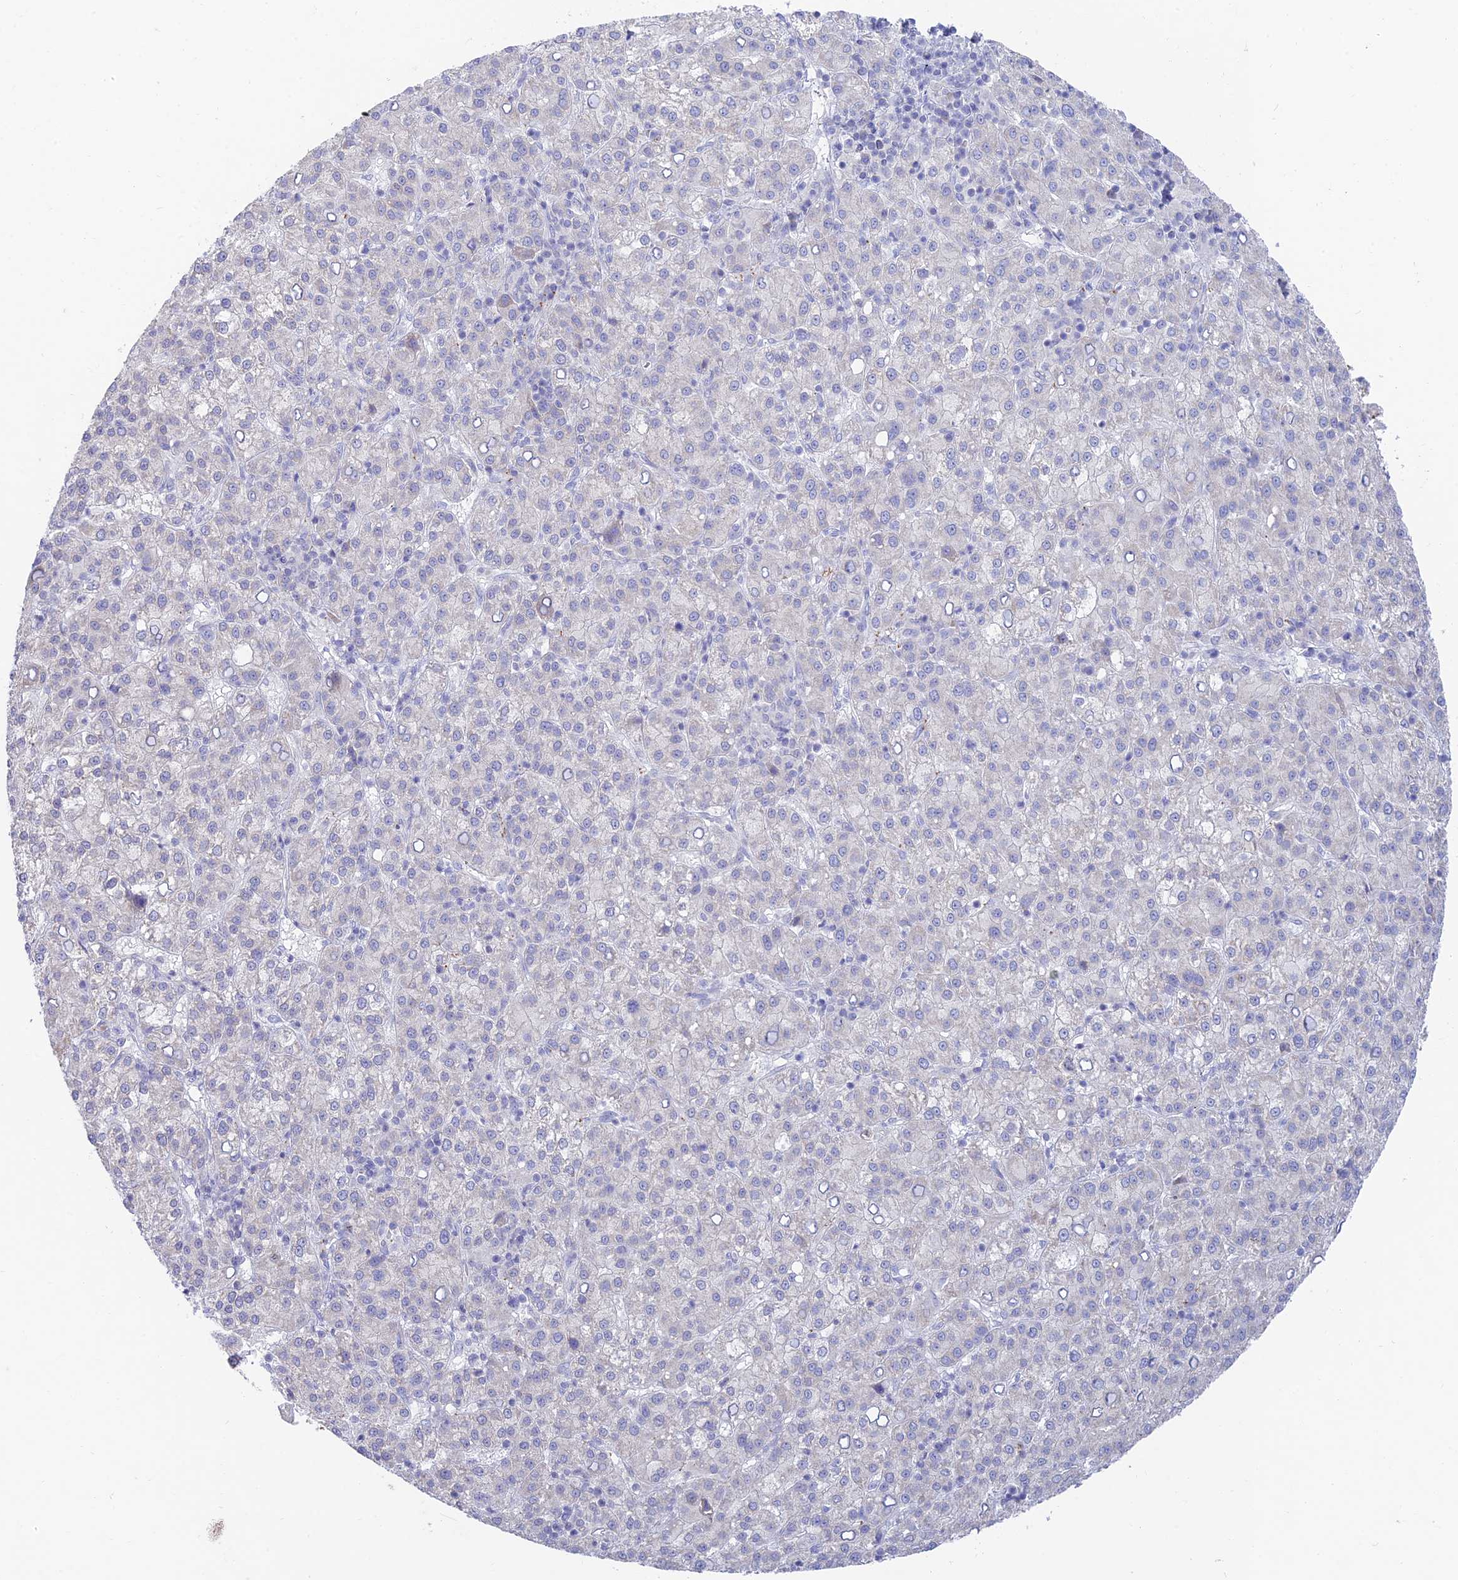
{"staining": {"intensity": "negative", "quantity": "none", "location": "none"}, "tissue": "liver cancer", "cell_type": "Tumor cells", "image_type": "cancer", "snomed": [{"axis": "morphology", "description": "Carcinoma, Hepatocellular, NOS"}, {"axis": "topography", "description": "Liver"}], "caption": "The histopathology image displays no staining of tumor cells in hepatocellular carcinoma (liver).", "gene": "TMEM40", "patient": {"sex": "female", "age": 58}}